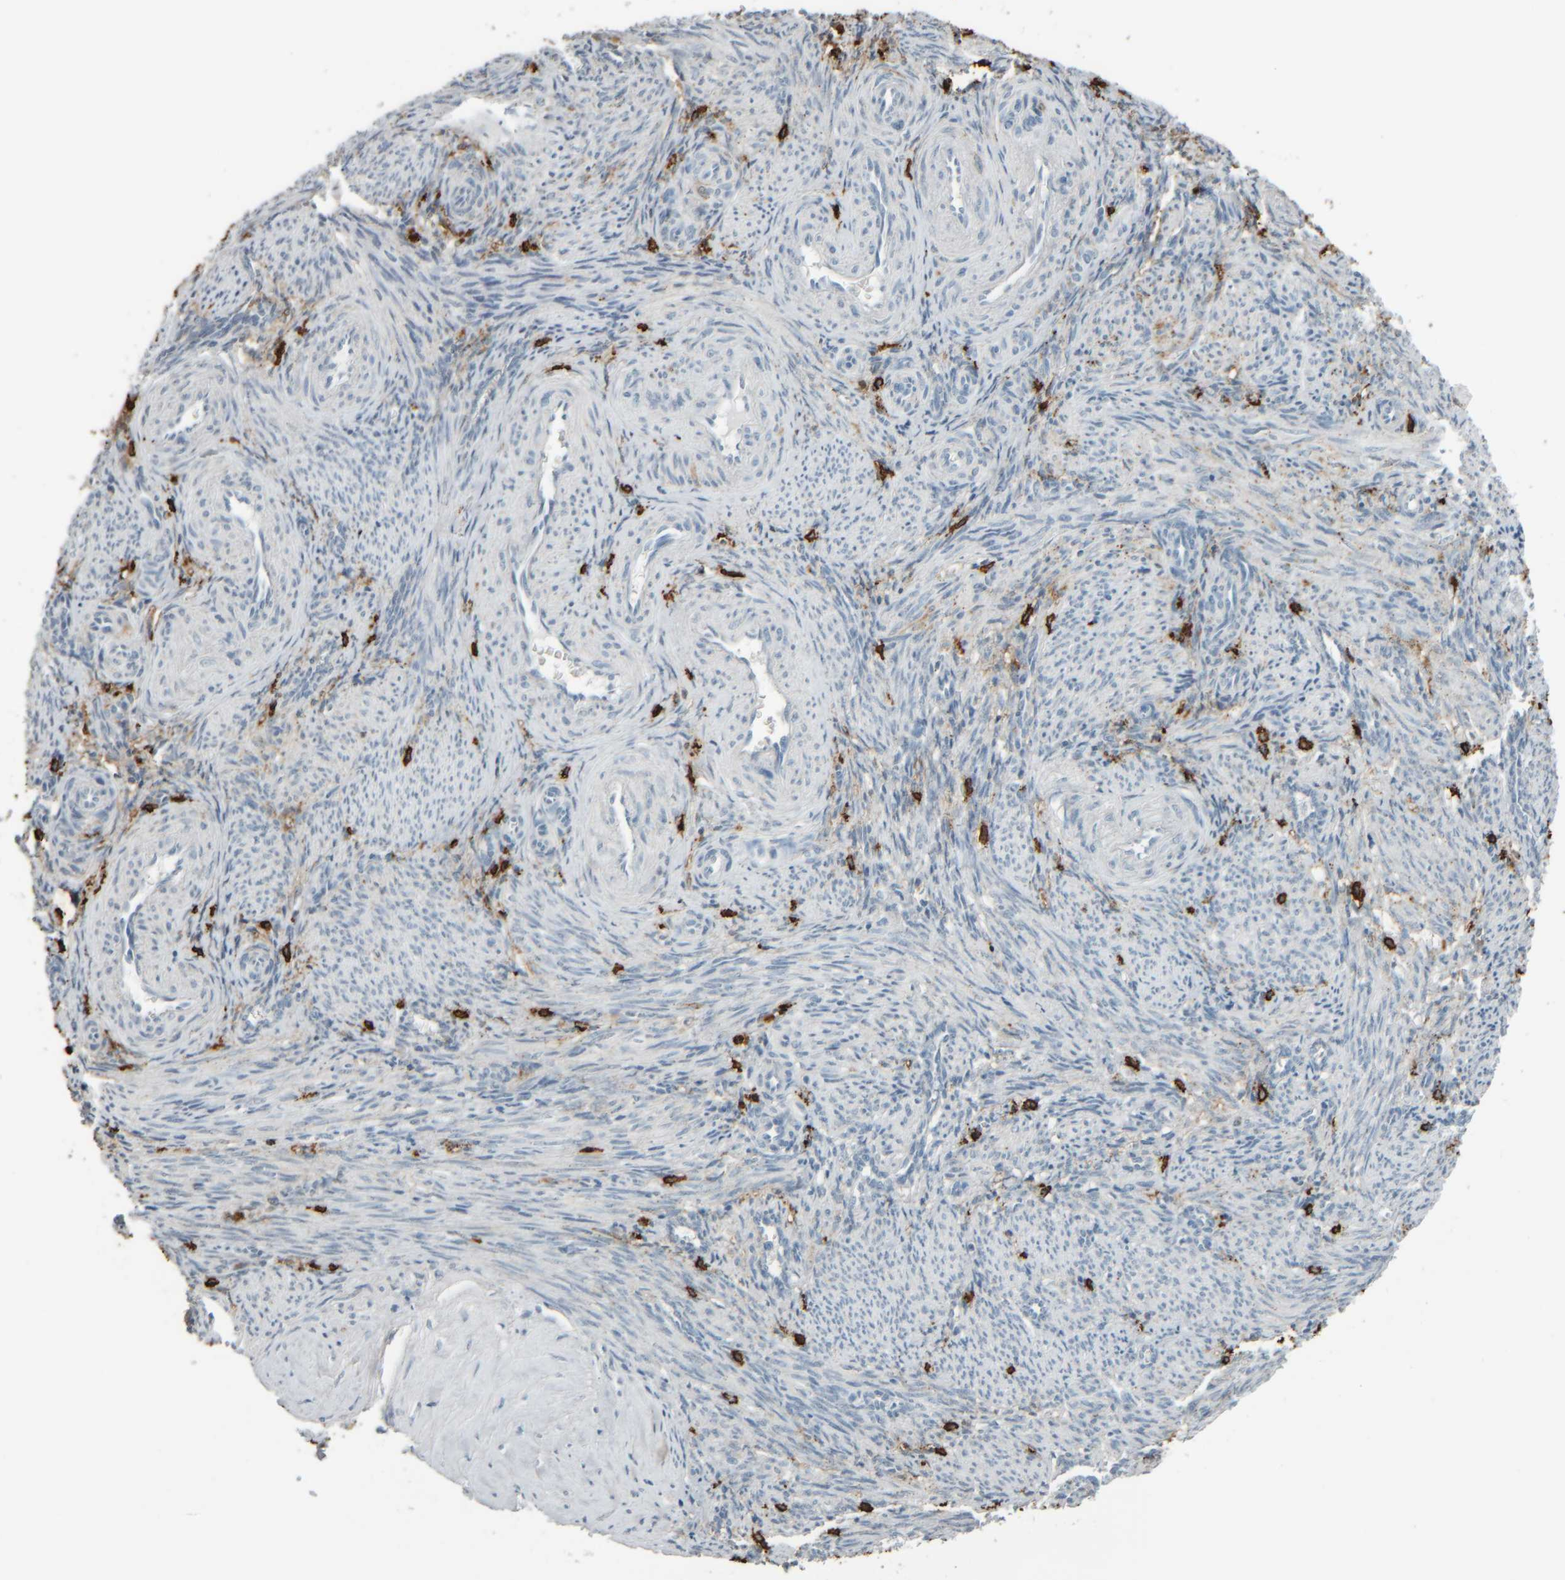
{"staining": {"intensity": "negative", "quantity": "none", "location": "none"}, "tissue": "smooth muscle", "cell_type": "Smooth muscle cells", "image_type": "normal", "snomed": [{"axis": "morphology", "description": "Normal tissue, NOS"}, {"axis": "topography", "description": "Endometrium"}], "caption": "DAB (3,3'-diaminobenzidine) immunohistochemical staining of benign smooth muscle exhibits no significant expression in smooth muscle cells. (IHC, brightfield microscopy, high magnification).", "gene": "TPSAB1", "patient": {"sex": "female", "age": 33}}